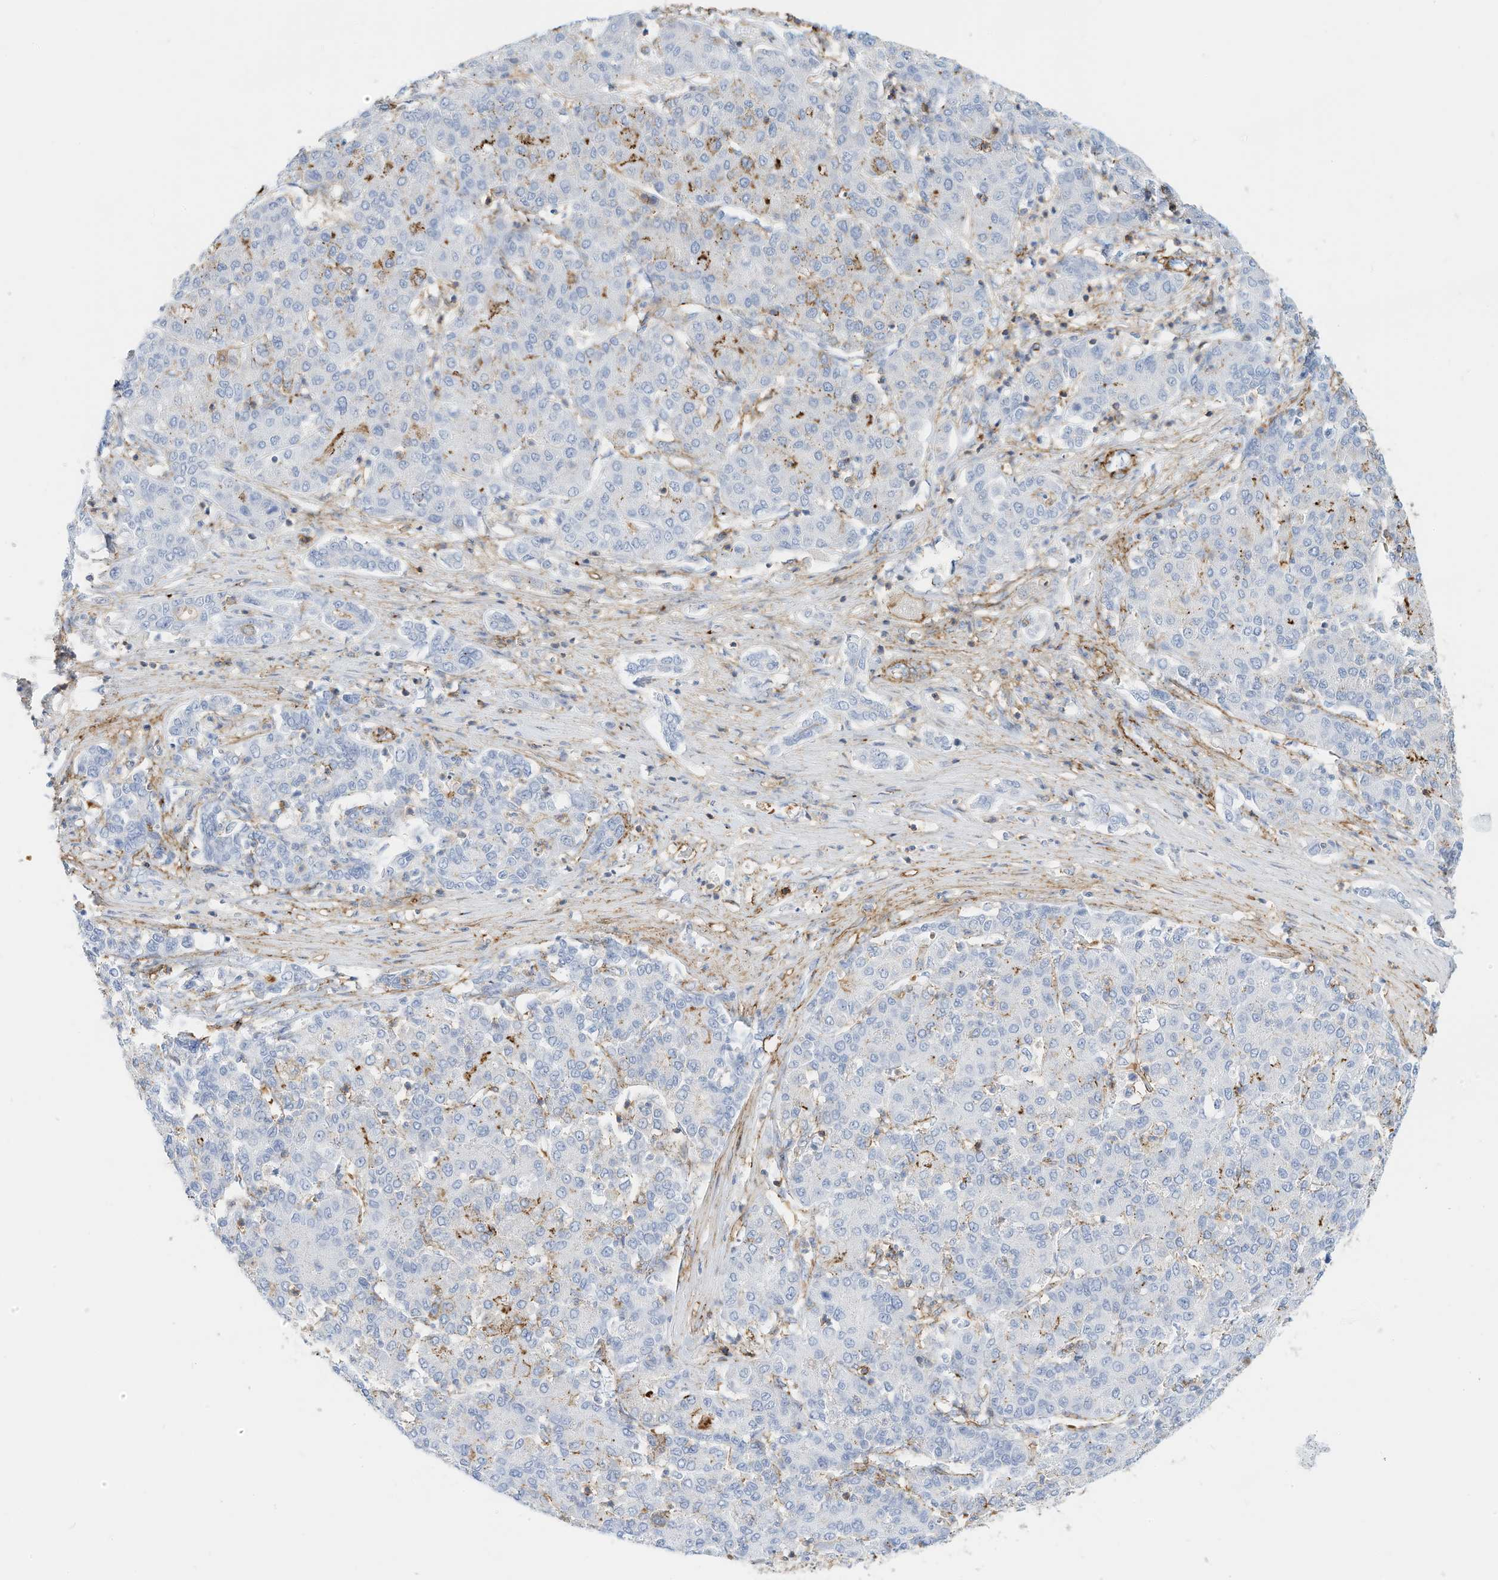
{"staining": {"intensity": "weak", "quantity": "<25%", "location": "cytoplasmic/membranous"}, "tissue": "liver cancer", "cell_type": "Tumor cells", "image_type": "cancer", "snomed": [{"axis": "morphology", "description": "Carcinoma, Hepatocellular, NOS"}, {"axis": "topography", "description": "Liver"}], "caption": "Immunohistochemistry of liver cancer displays no staining in tumor cells. The staining is performed using DAB brown chromogen with nuclei counter-stained in using hematoxylin.", "gene": "TXNDC9", "patient": {"sex": "male", "age": 65}}